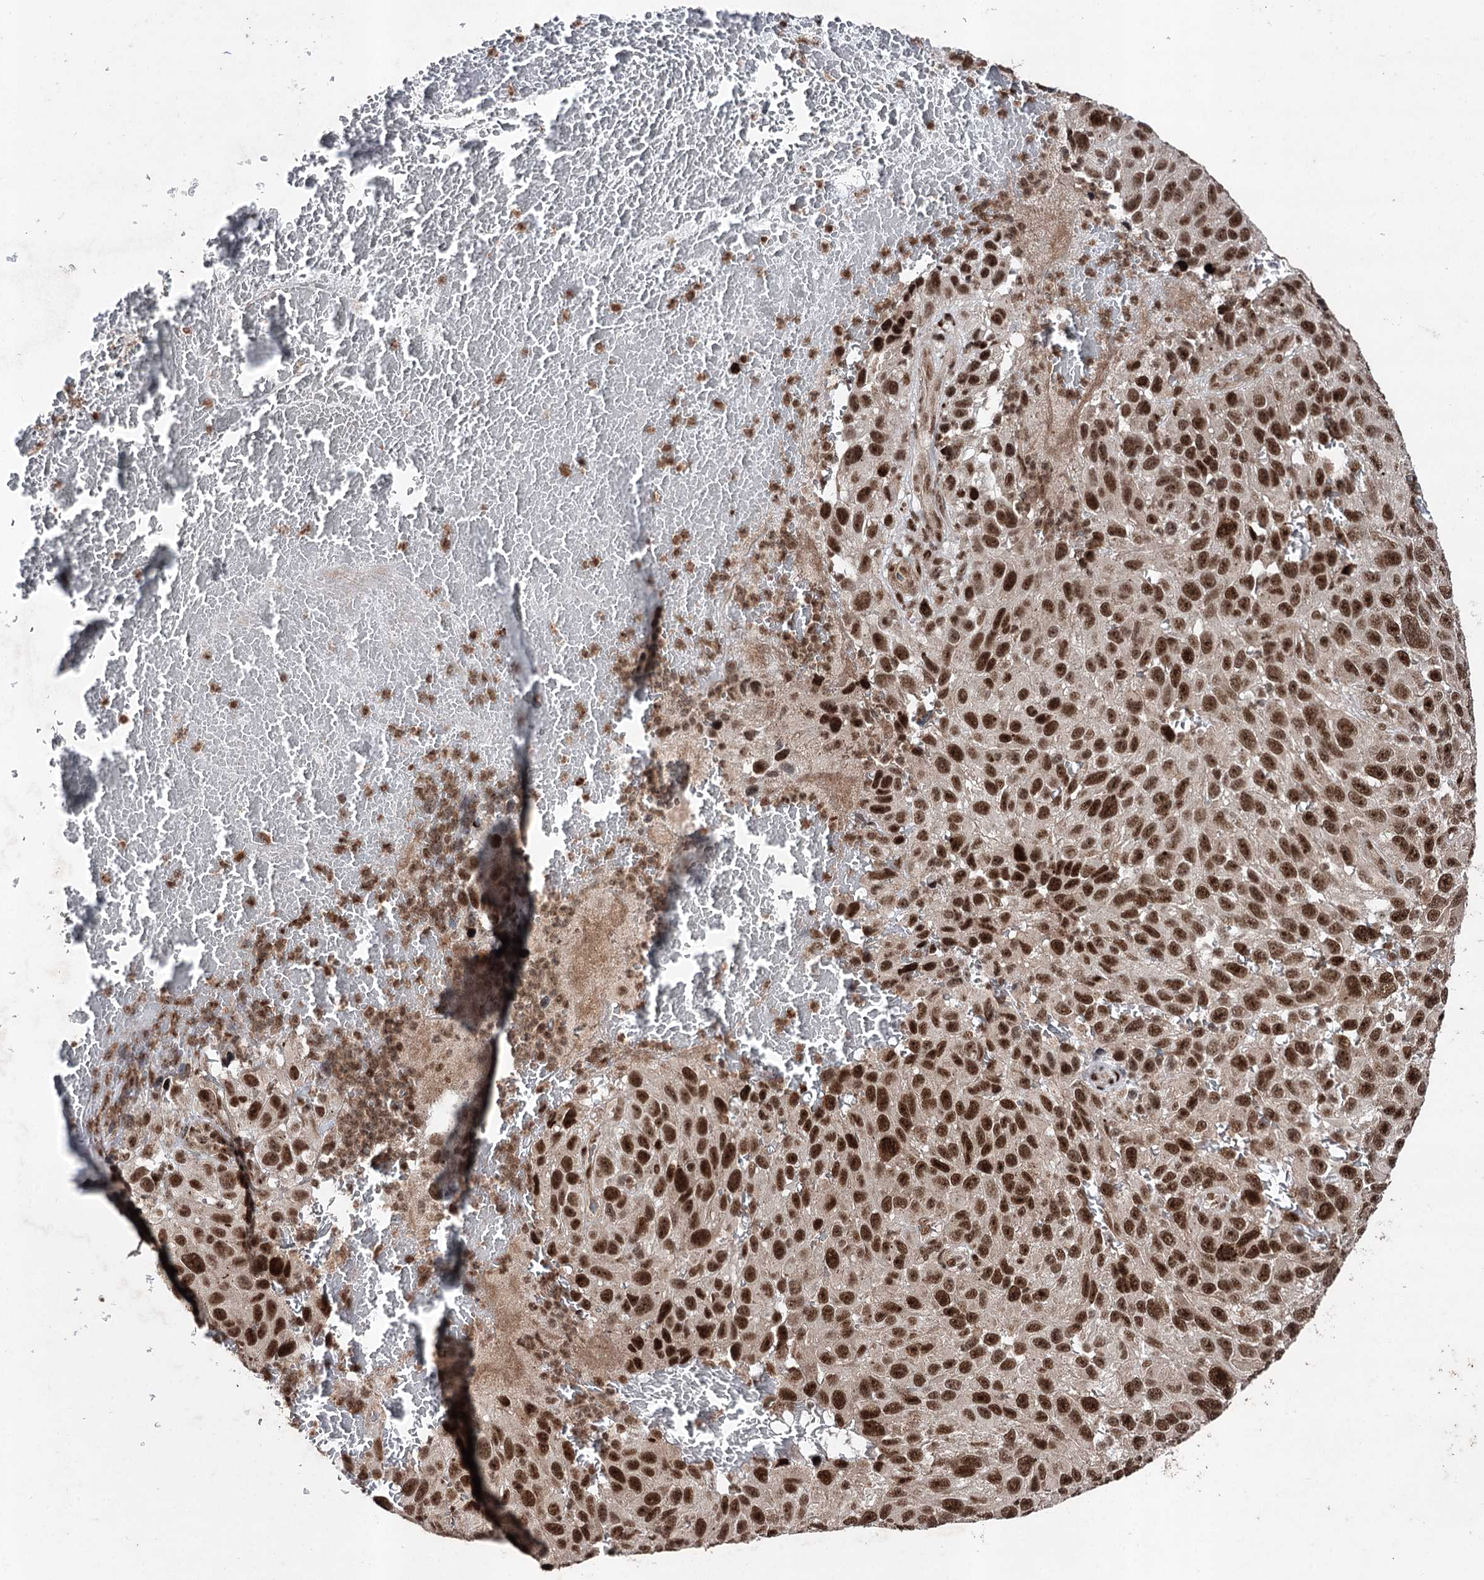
{"staining": {"intensity": "strong", "quantity": ">75%", "location": "nuclear"}, "tissue": "melanoma", "cell_type": "Tumor cells", "image_type": "cancer", "snomed": [{"axis": "morphology", "description": "Malignant melanoma, NOS"}, {"axis": "topography", "description": "Skin"}], "caption": "Melanoma tissue shows strong nuclear positivity in approximately >75% of tumor cells", "gene": "PDCD4", "patient": {"sex": "female", "age": 96}}